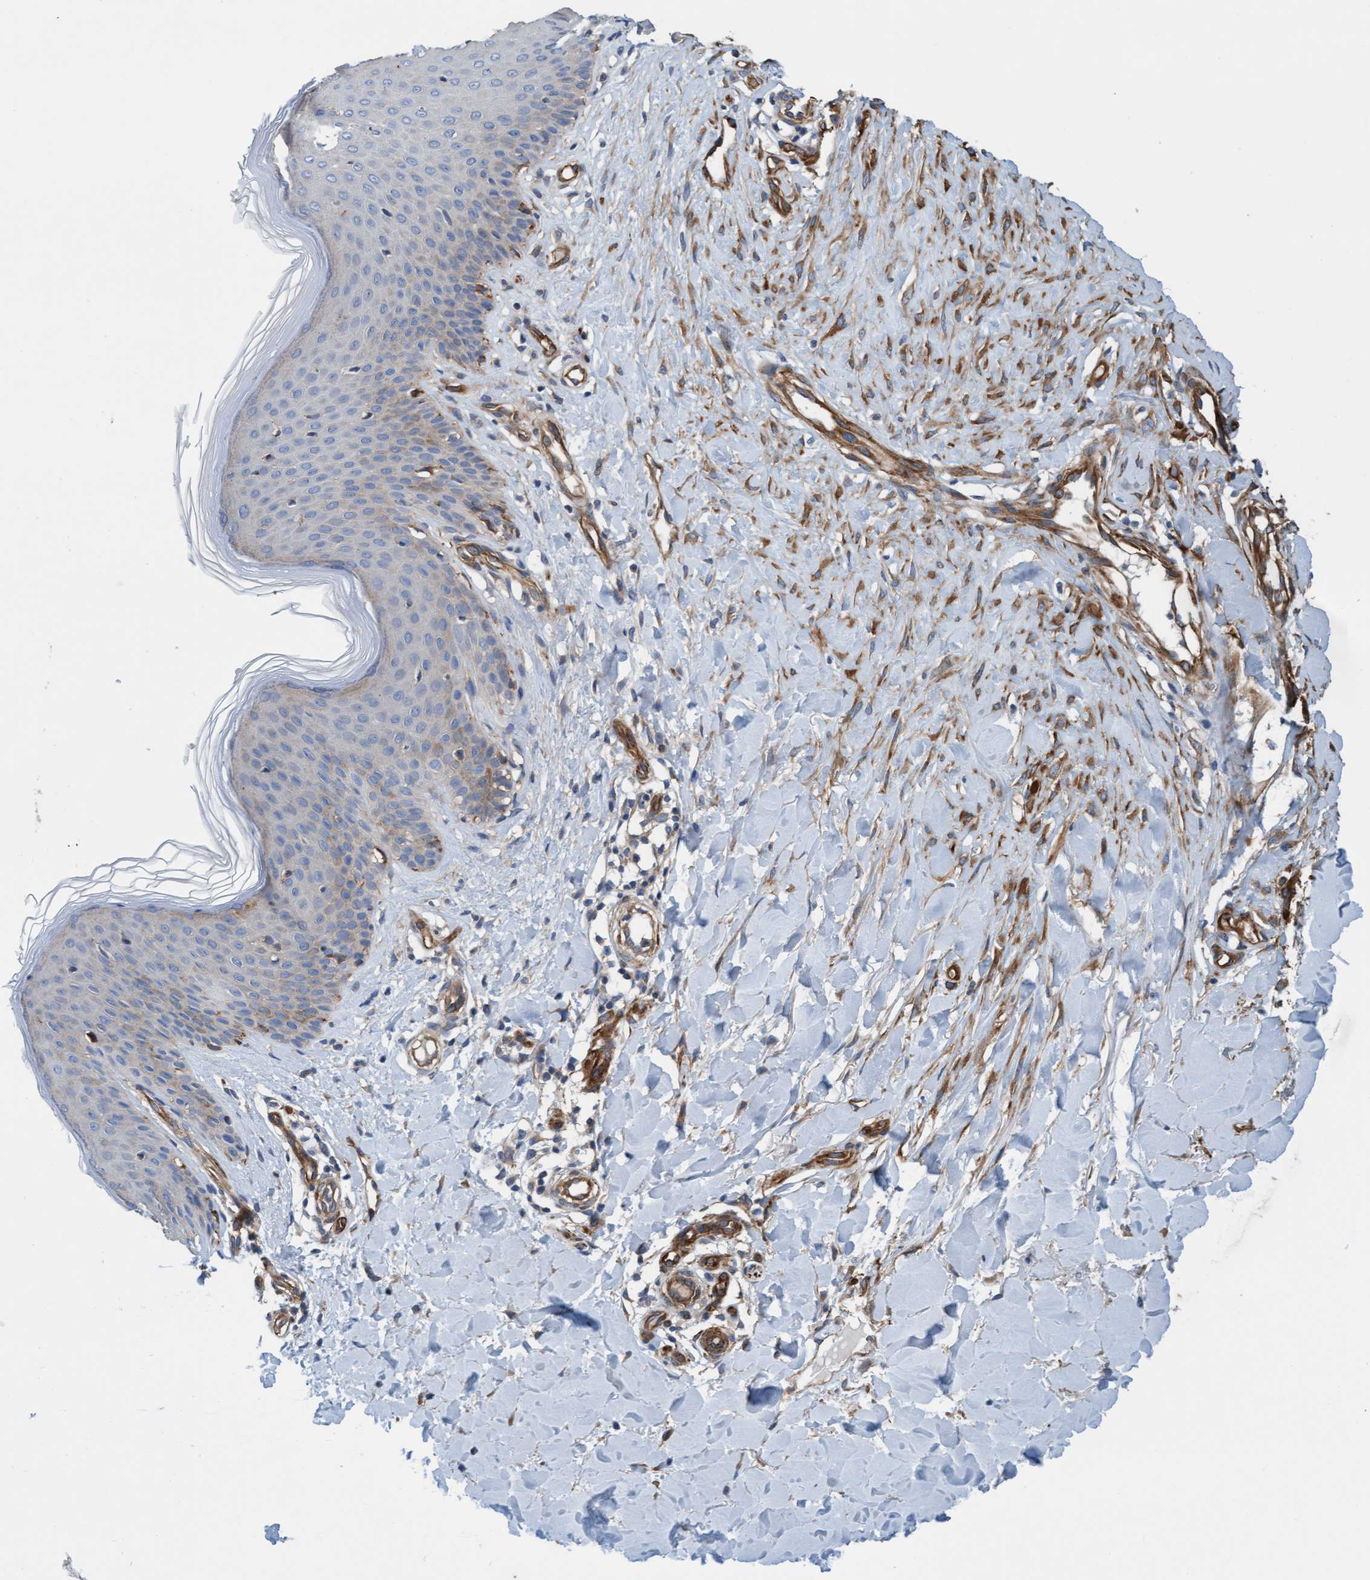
{"staining": {"intensity": "moderate", "quantity": ">75%", "location": "cytoplasmic/membranous"}, "tissue": "skin", "cell_type": "Fibroblasts", "image_type": "normal", "snomed": [{"axis": "morphology", "description": "Normal tissue, NOS"}, {"axis": "topography", "description": "Skin"}], "caption": "A brown stain labels moderate cytoplasmic/membranous positivity of a protein in fibroblasts of benign human skin. (Brightfield microscopy of DAB IHC at high magnification).", "gene": "FMNL3", "patient": {"sex": "male", "age": 41}}